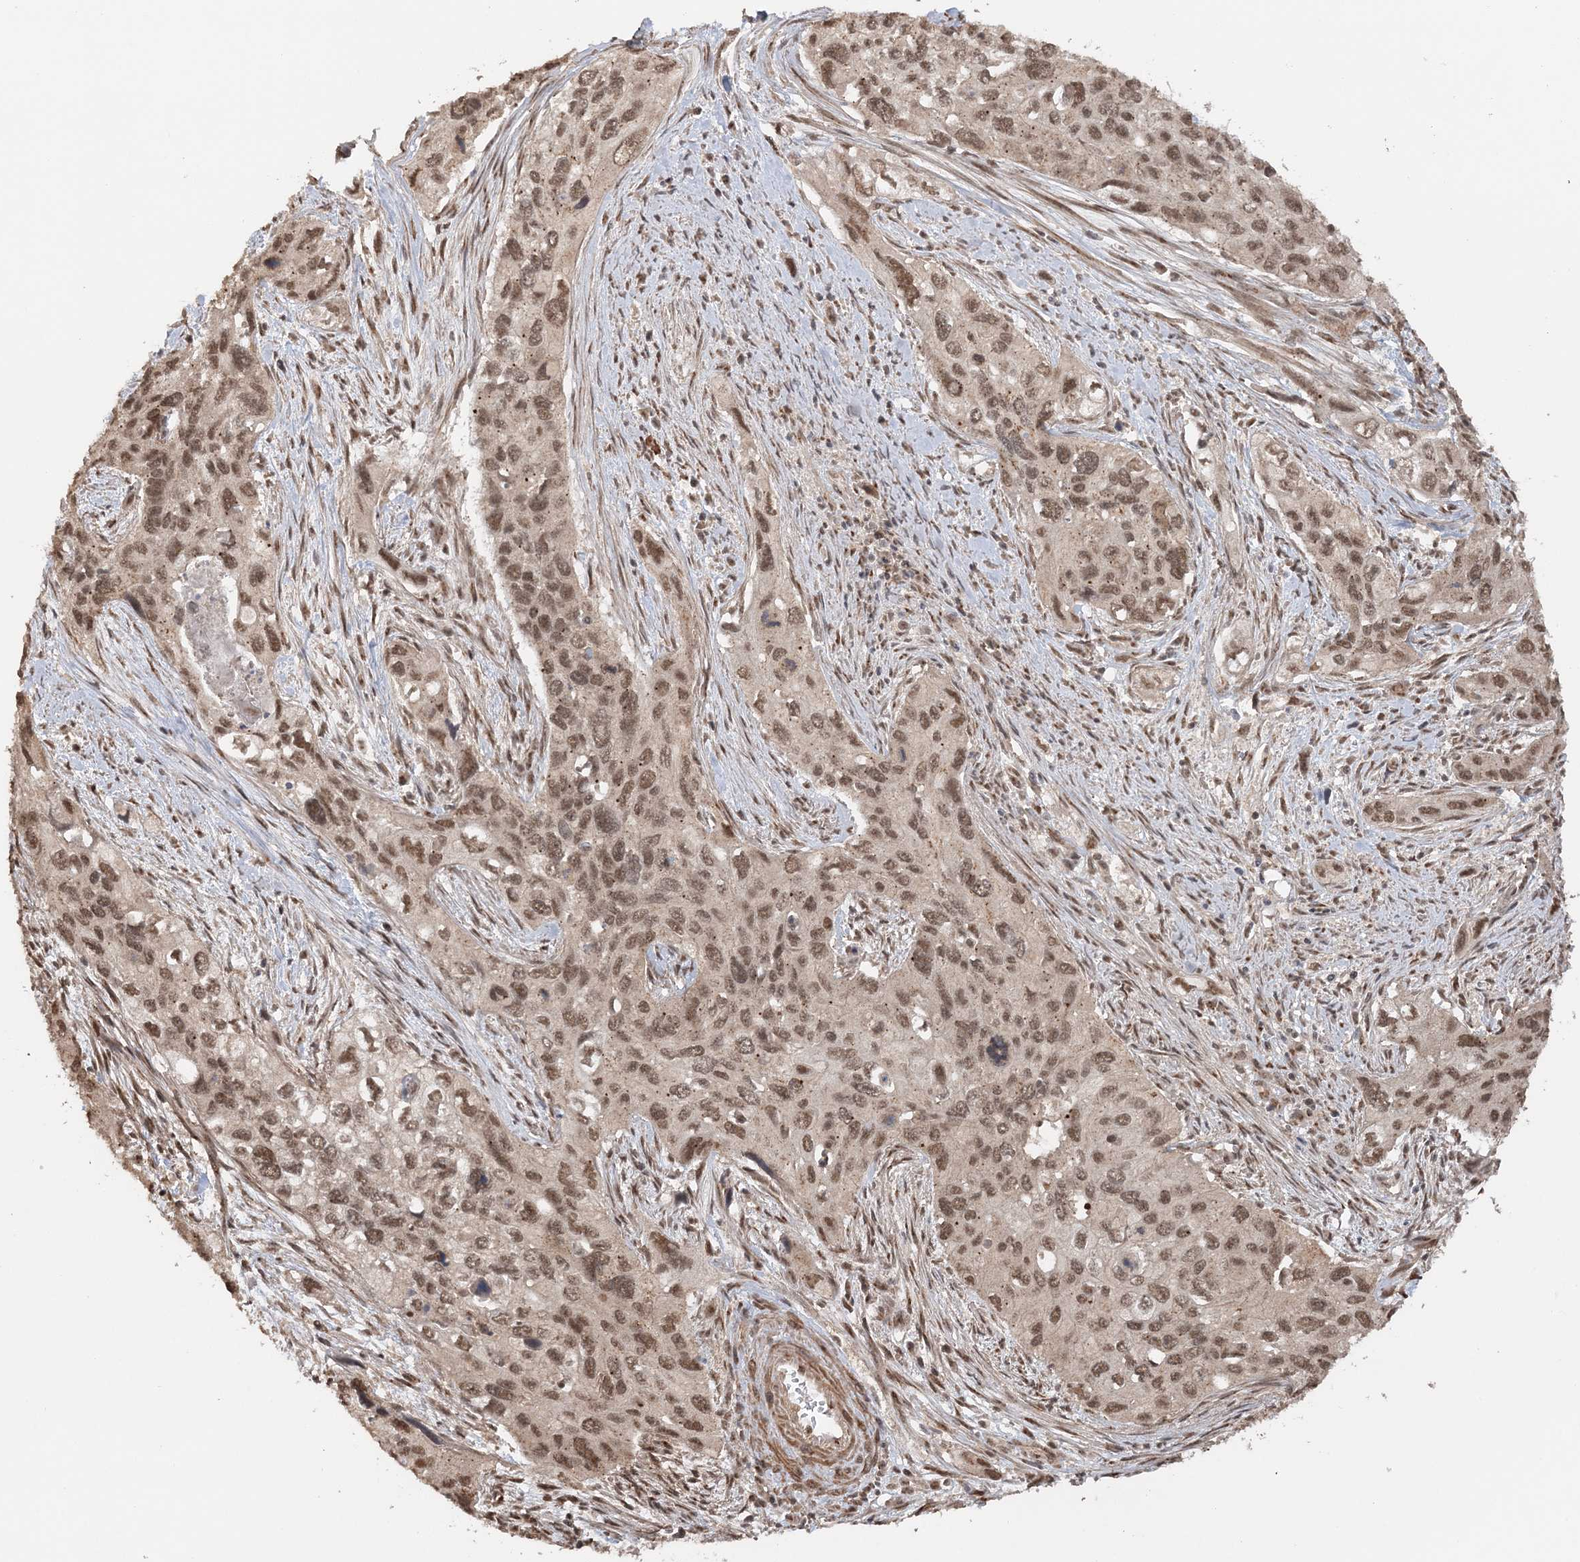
{"staining": {"intensity": "moderate", "quantity": ">75%", "location": "nuclear"}, "tissue": "cervical cancer", "cell_type": "Tumor cells", "image_type": "cancer", "snomed": [{"axis": "morphology", "description": "Squamous cell carcinoma, NOS"}, {"axis": "topography", "description": "Cervix"}], "caption": "High-magnification brightfield microscopy of cervical cancer (squamous cell carcinoma) stained with DAB (brown) and counterstained with hematoxylin (blue). tumor cells exhibit moderate nuclear positivity is present in about>75% of cells. Immunohistochemistry stains the protein in brown and the nuclei are stained blue.", "gene": "TSHZ2", "patient": {"sex": "female", "age": 55}}